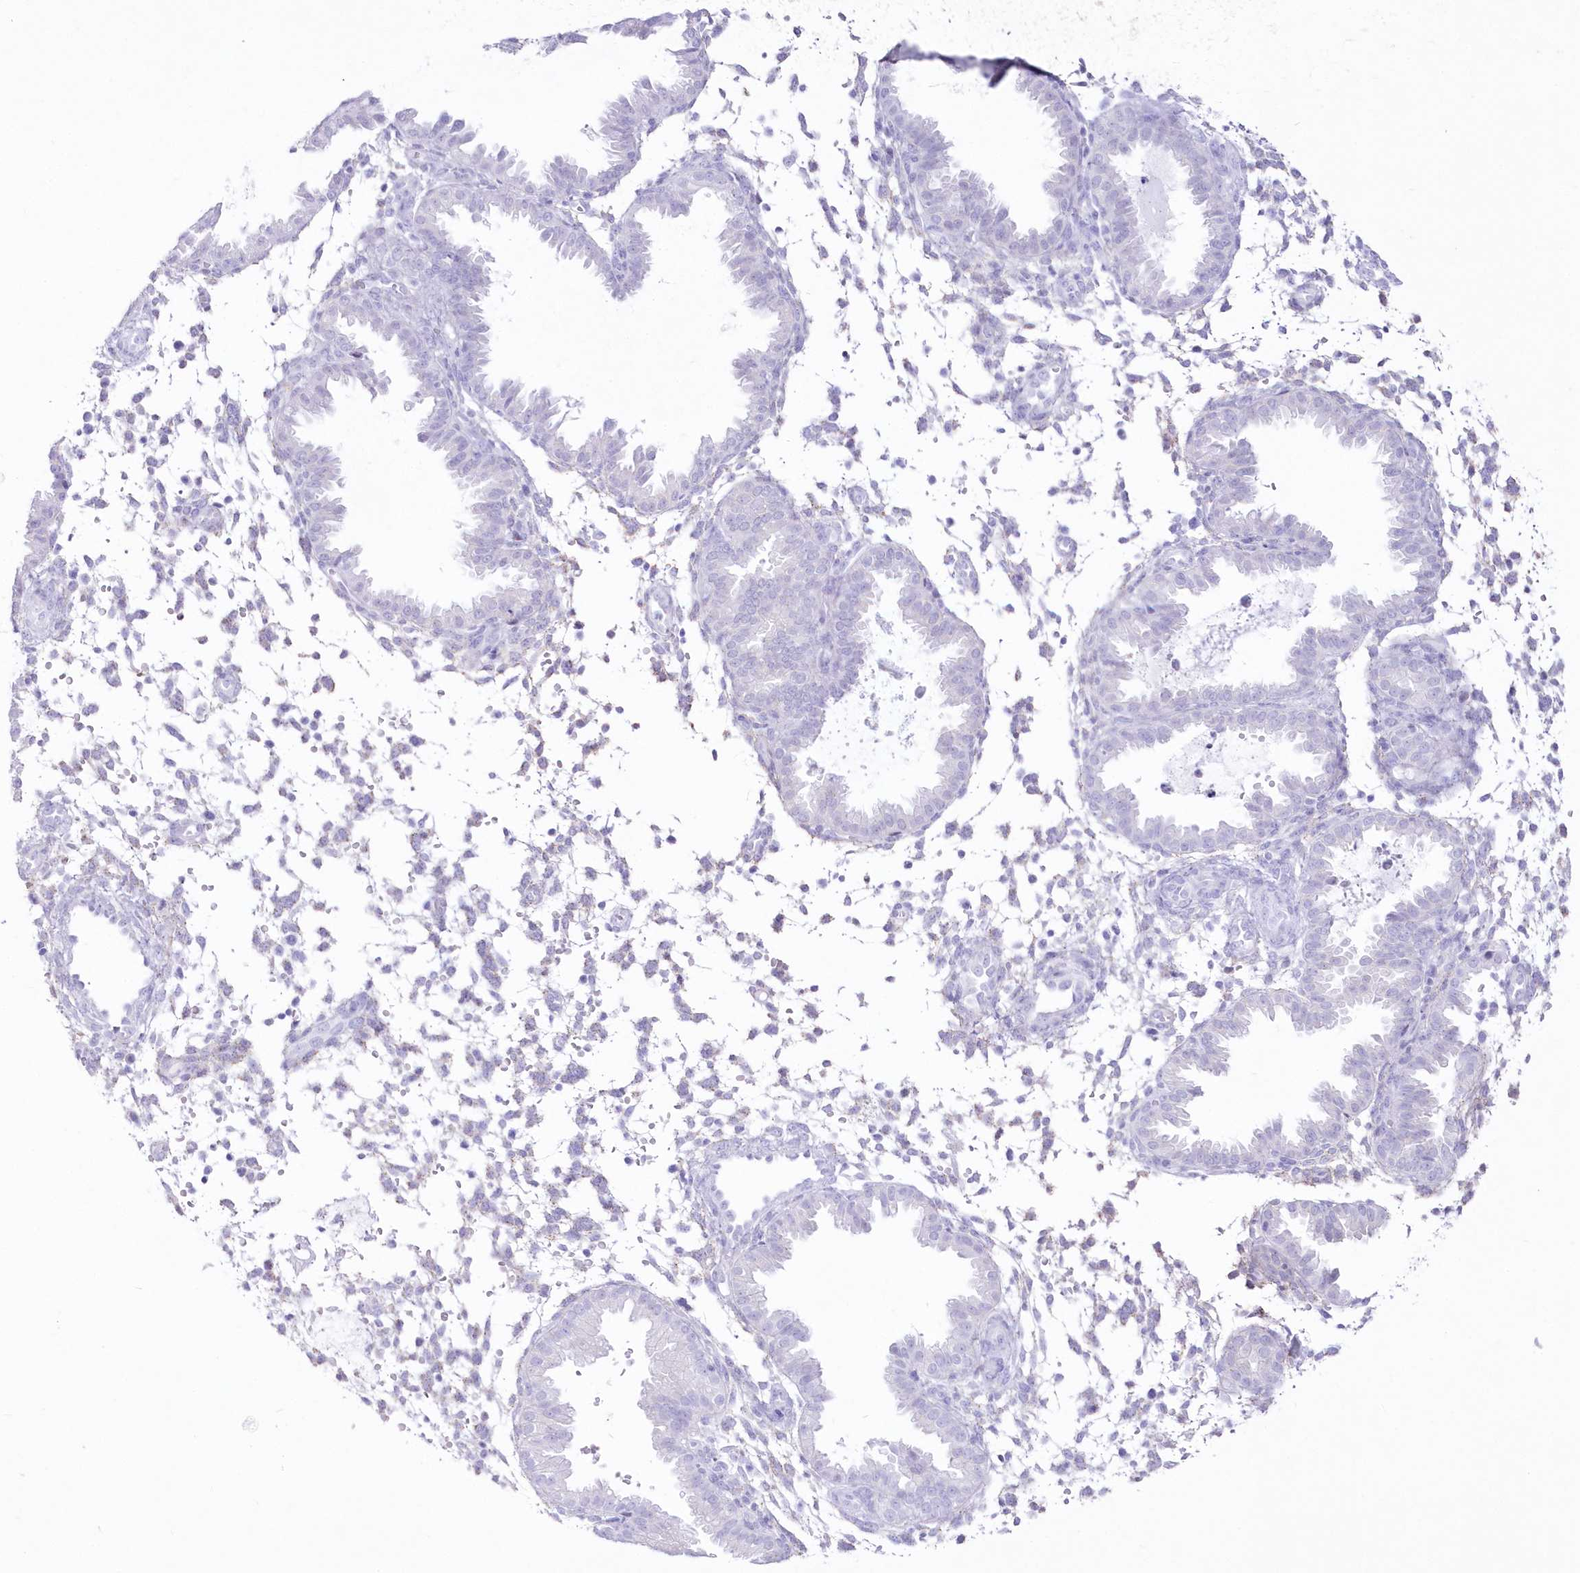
{"staining": {"intensity": "negative", "quantity": "none", "location": "none"}, "tissue": "endometrium", "cell_type": "Cells in endometrial stroma", "image_type": "normal", "snomed": [{"axis": "morphology", "description": "Normal tissue, NOS"}, {"axis": "topography", "description": "Endometrium"}], "caption": "Immunohistochemical staining of normal endometrium shows no significant staining in cells in endometrial stroma. The staining is performed using DAB brown chromogen with nuclei counter-stained in using hematoxylin.", "gene": "ZNF843", "patient": {"sex": "female", "age": 33}}